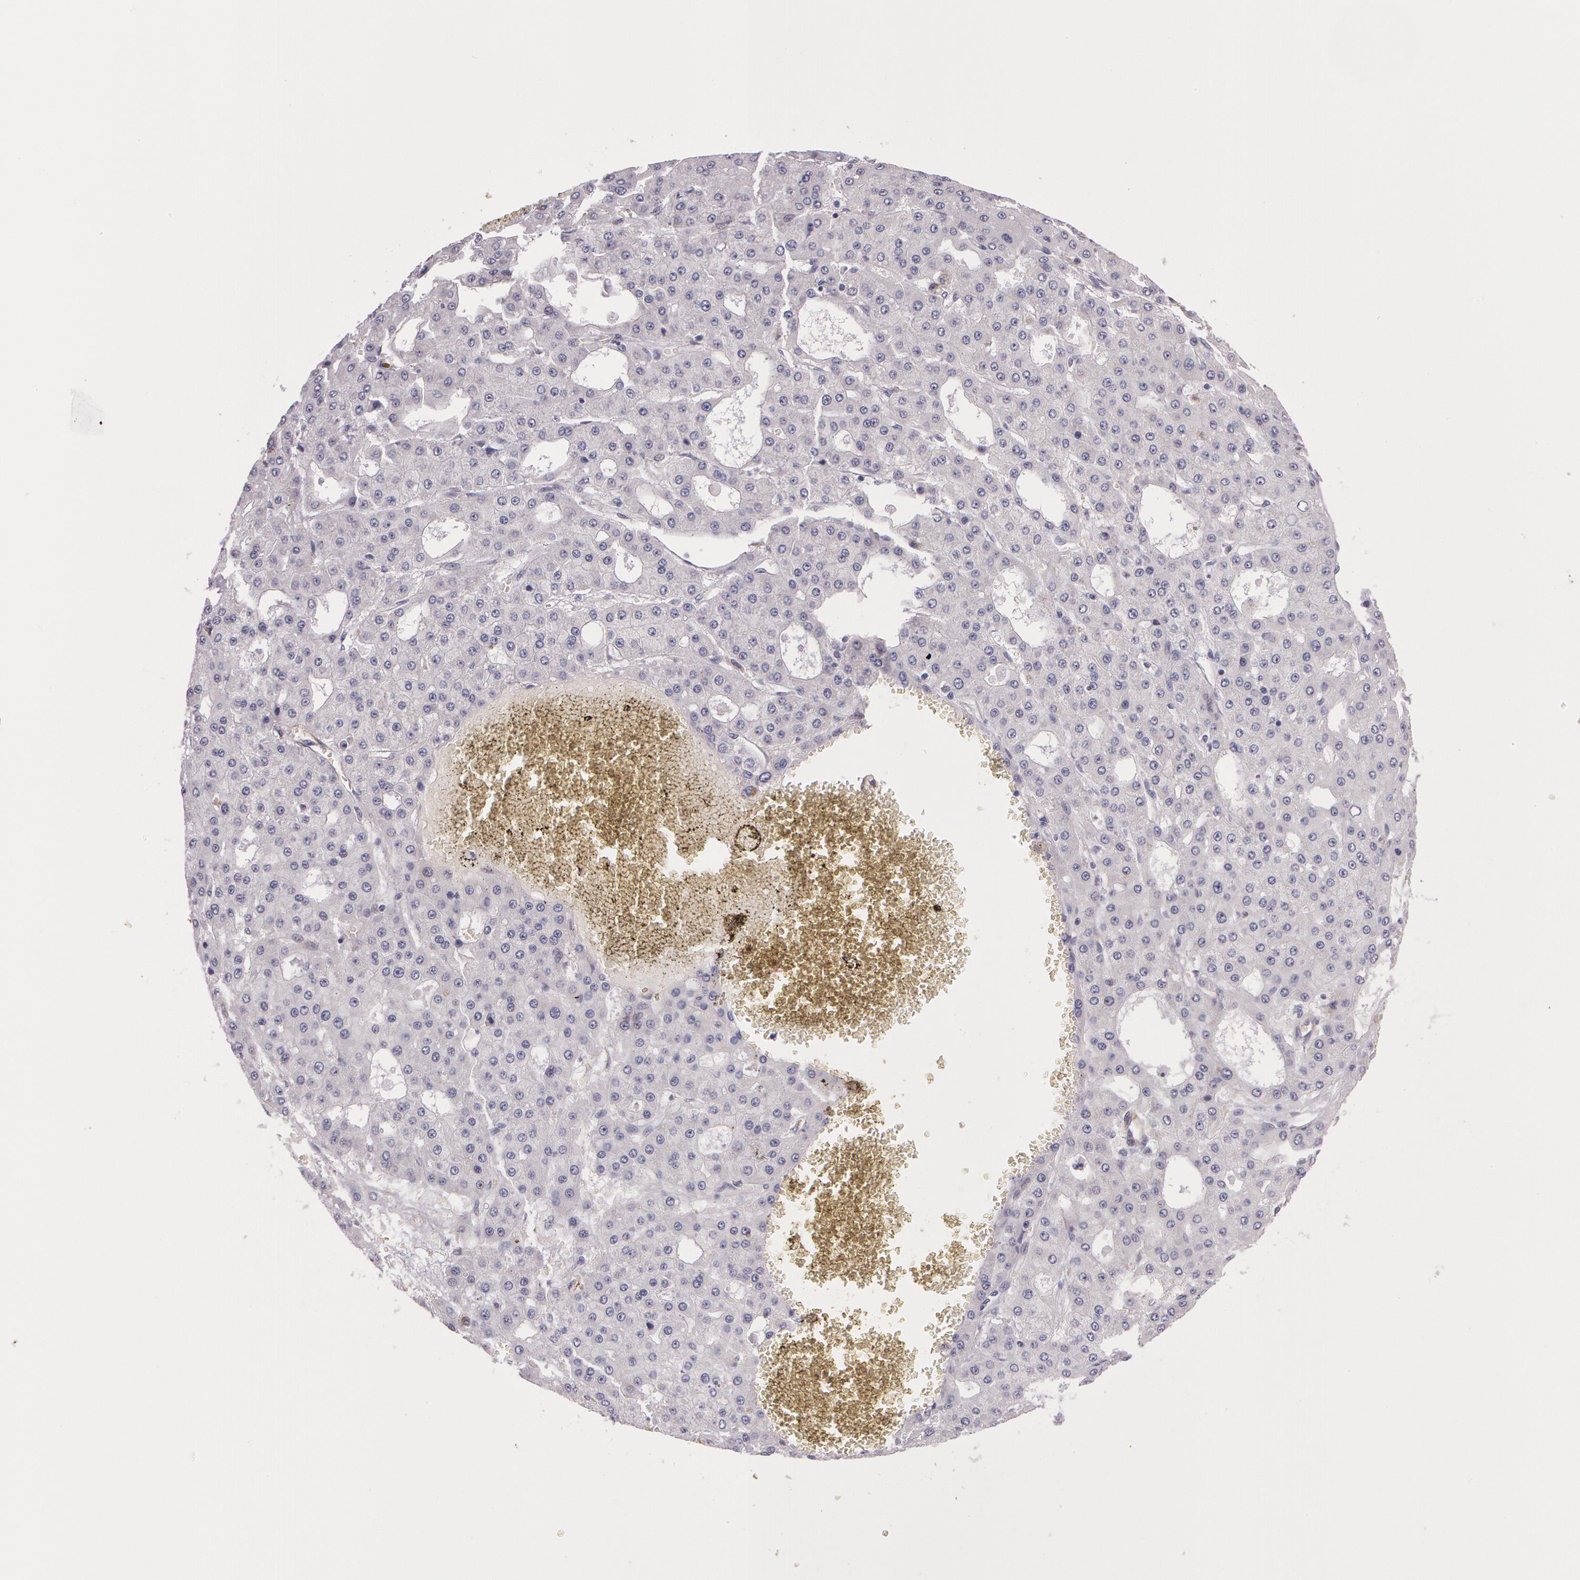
{"staining": {"intensity": "negative", "quantity": "none", "location": "none"}, "tissue": "liver cancer", "cell_type": "Tumor cells", "image_type": "cancer", "snomed": [{"axis": "morphology", "description": "Carcinoma, Hepatocellular, NOS"}, {"axis": "topography", "description": "Liver"}], "caption": "A high-resolution photomicrograph shows immunohistochemistry staining of liver hepatocellular carcinoma, which demonstrates no significant positivity in tumor cells.", "gene": "G2E3", "patient": {"sex": "male", "age": 47}}